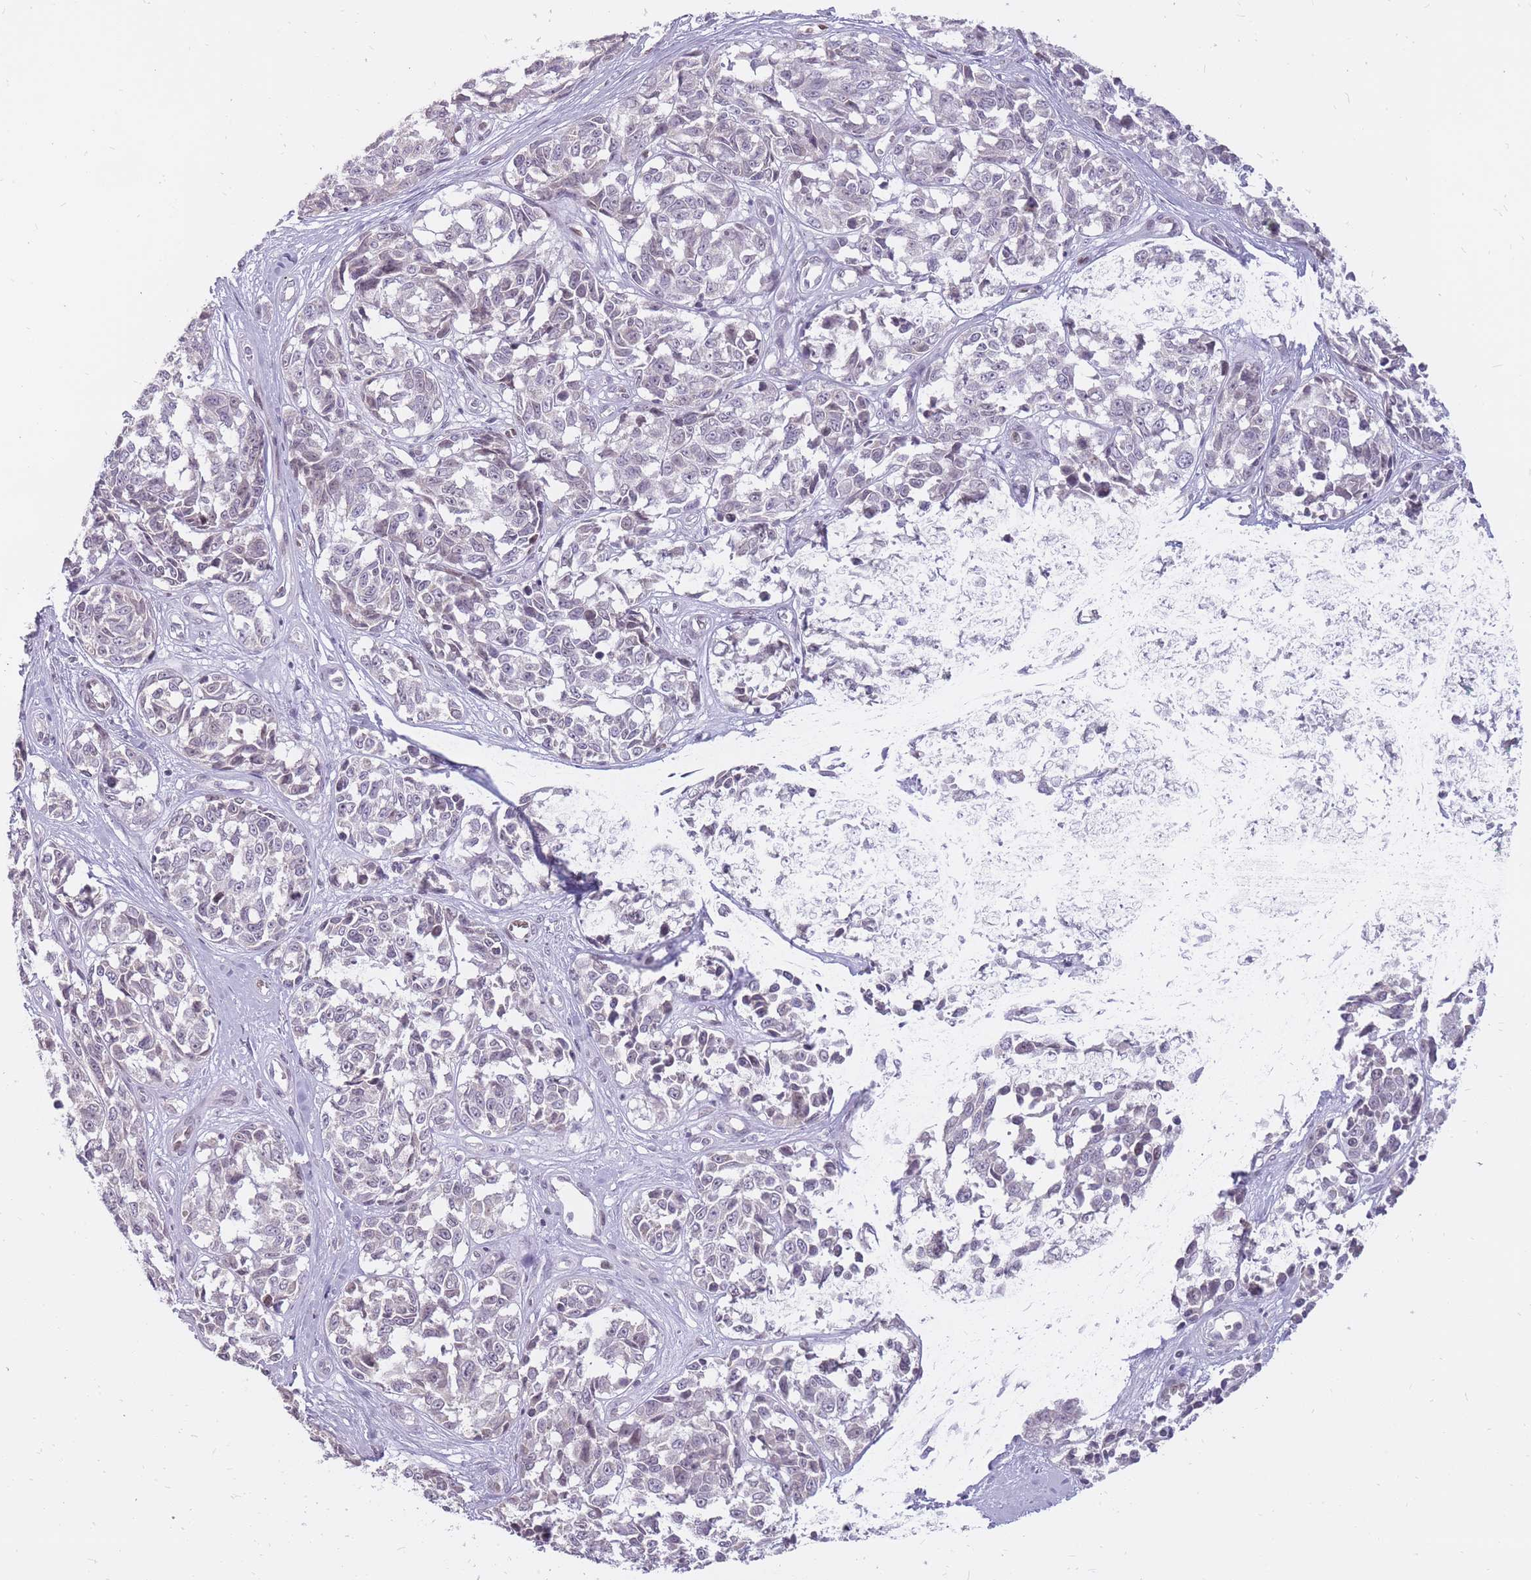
{"staining": {"intensity": "negative", "quantity": "none", "location": "none"}, "tissue": "melanoma", "cell_type": "Tumor cells", "image_type": "cancer", "snomed": [{"axis": "morphology", "description": "Normal tissue, NOS"}, {"axis": "morphology", "description": "Malignant melanoma, NOS"}, {"axis": "topography", "description": "Skin"}], "caption": "The immunohistochemistry image has no significant staining in tumor cells of melanoma tissue.", "gene": "POMZP3", "patient": {"sex": "female", "age": 64}}